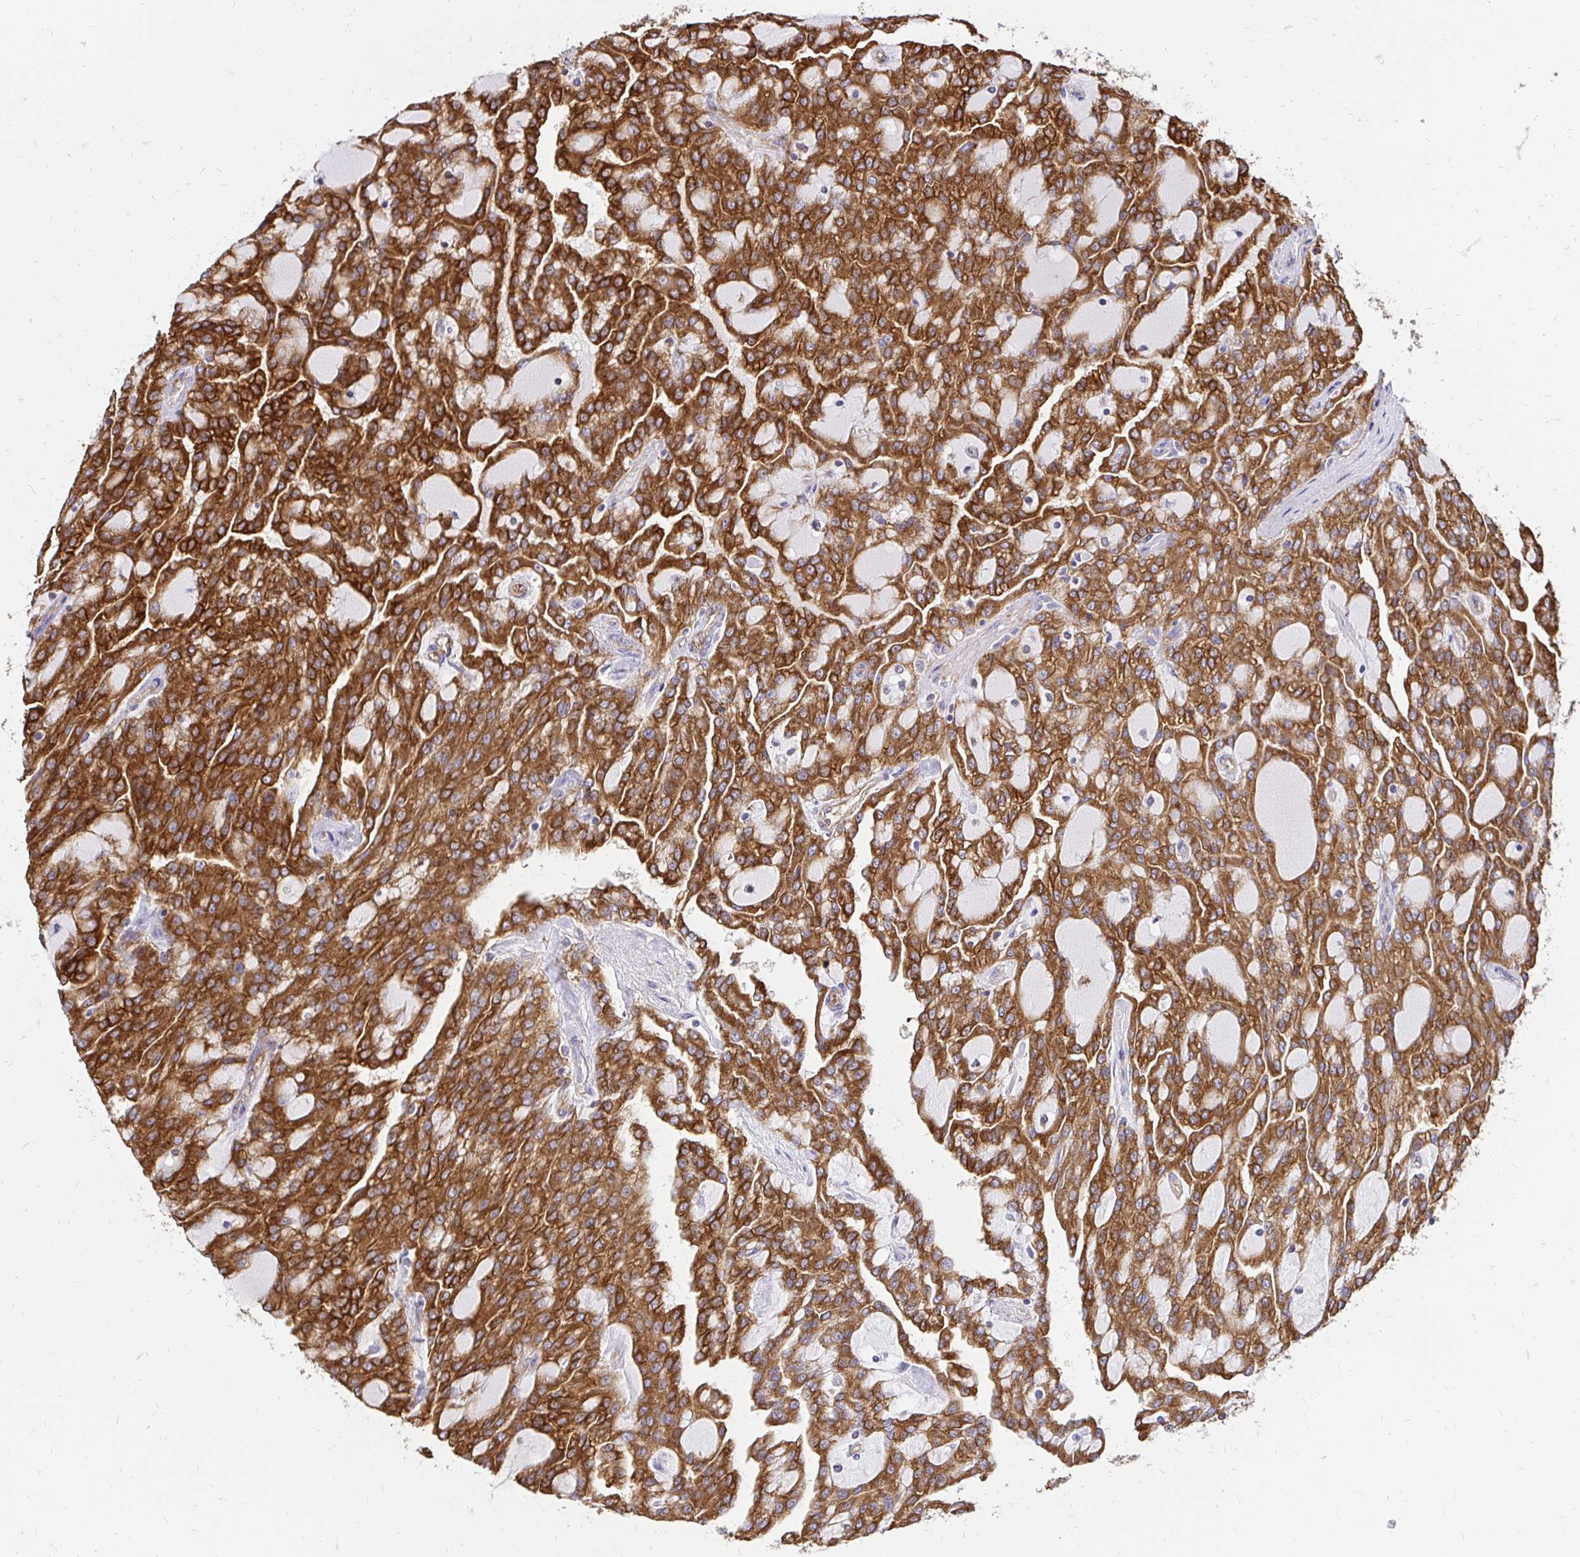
{"staining": {"intensity": "strong", "quantity": "25%-75%", "location": "cytoplasmic/membranous"}, "tissue": "renal cancer", "cell_type": "Tumor cells", "image_type": "cancer", "snomed": [{"axis": "morphology", "description": "Adenocarcinoma, NOS"}, {"axis": "topography", "description": "Kidney"}], "caption": "Renal cancer (adenocarcinoma) stained for a protein (brown) shows strong cytoplasmic/membranous positive staining in about 25%-75% of tumor cells.", "gene": "ABCB10", "patient": {"sex": "male", "age": 63}}